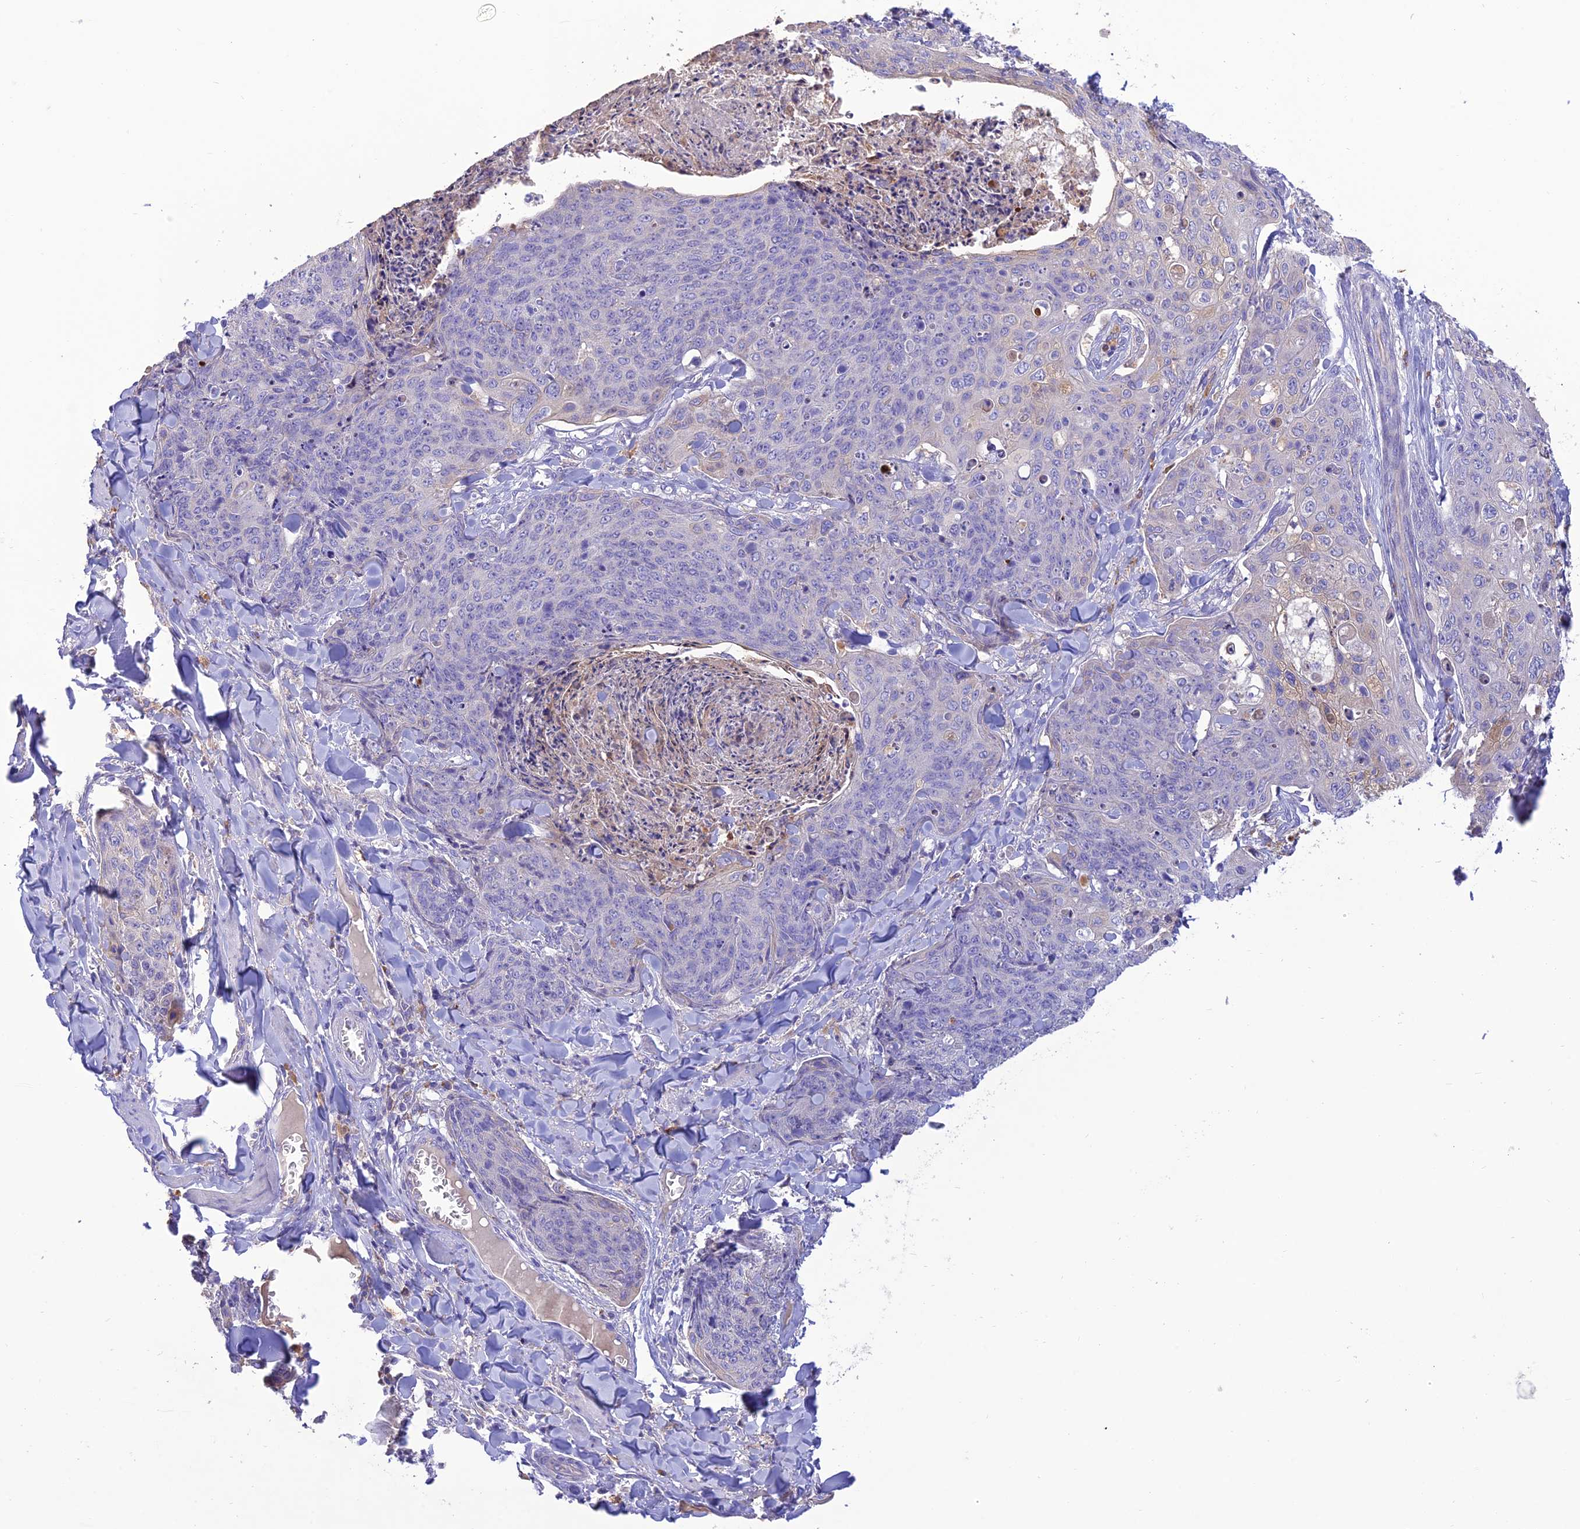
{"staining": {"intensity": "negative", "quantity": "none", "location": "none"}, "tissue": "skin cancer", "cell_type": "Tumor cells", "image_type": "cancer", "snomed": [{"axis": "morphology", "description": "Squamous cell carcinoma, NOS"}, {"axis": "topography", "description": "Skin"}, {"axis": "topography", "description": "Vulva"}], "caption": "Tumor cells are negative for brown protein staining in skin cancer. (IHC, brightfield microscopy, high magnification).", "gene": "SFT2D2", "patient": {"sex": "female", "age": 85}}